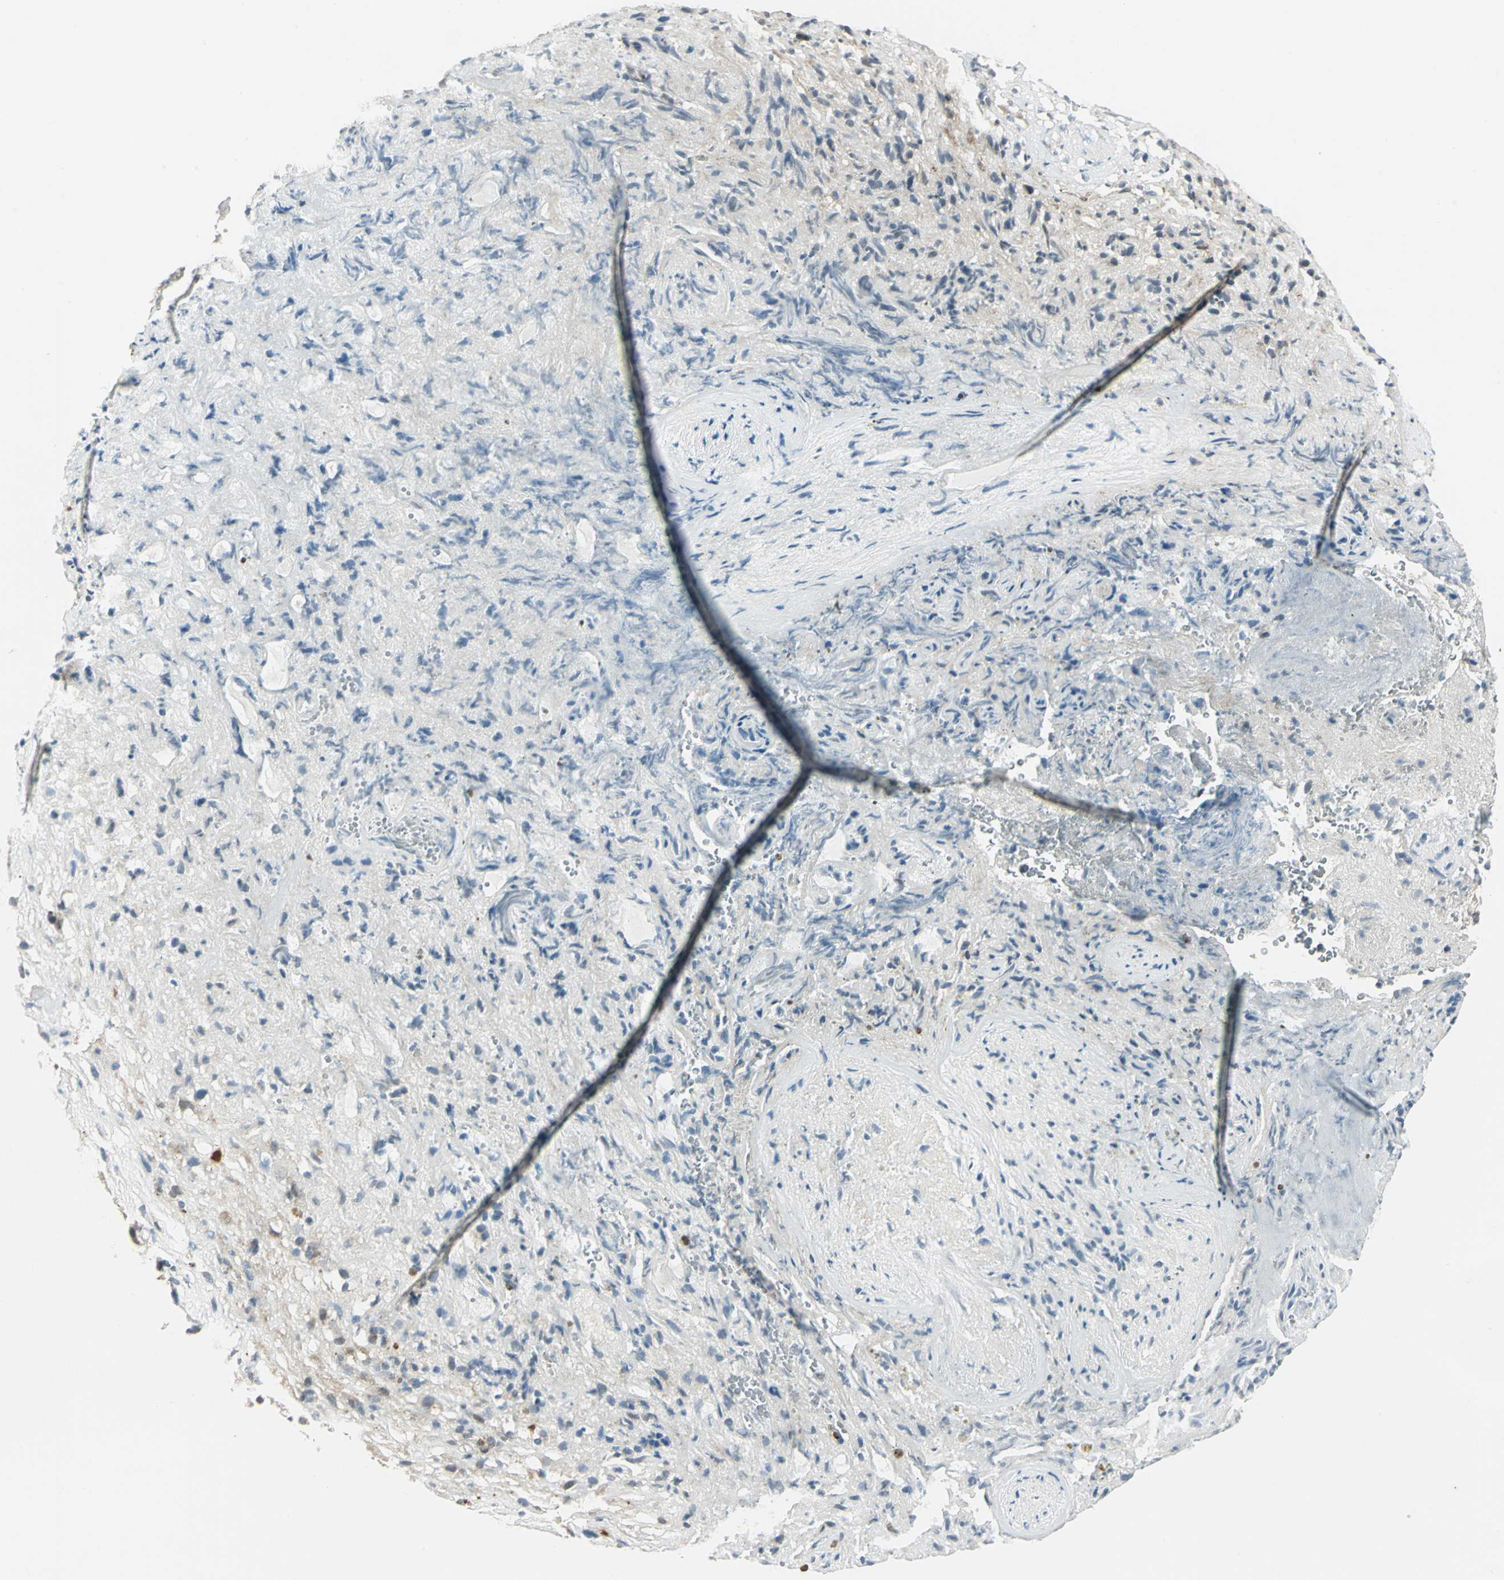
{"staining": {"intensity": "negative", "quantity": "none", "location": "none"}, "tissue": "glioma", "cell_type": "Tumor cells", "image_type": "cancer", "snomed": [{"axis": "morphology", "description": "Normal tissue, NOS"}, {"axis": "morphology", "description": "Glioma, malignant, High grade"}, {"axis": "topography", "description": "Cerebral cortex"}], "caption": "Tumor cells show no significant protein positivity in glioma.", "gene": "RAD17", "patient": {"sex": "male", "age": 75}}